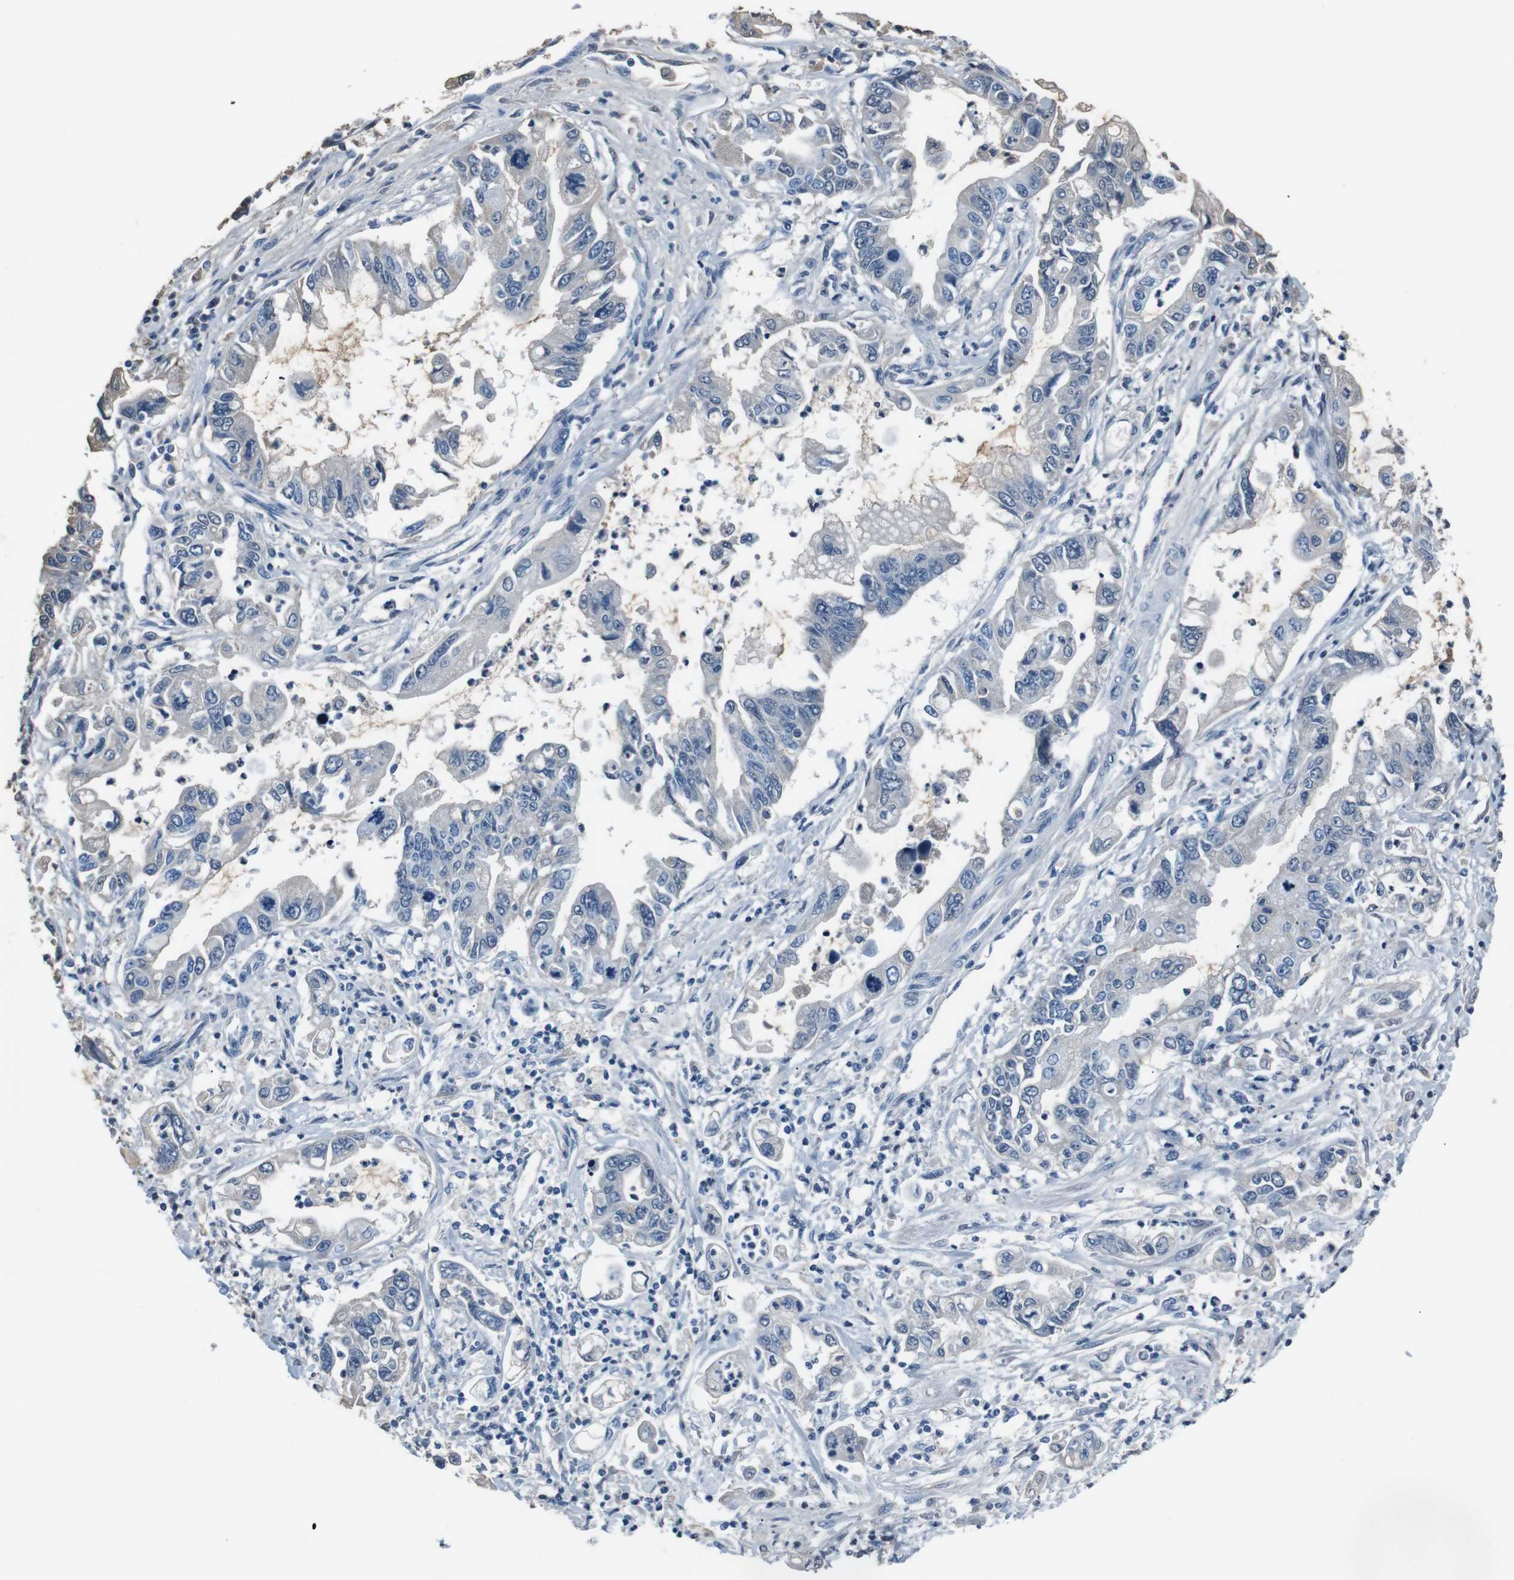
{"staining": {"intensity": "weak", "quantity": "<25%", "location": "cytoplasmic/membranous"}, "tissue": "pancreatic cancer", "cell_type": "Tumor cells", "image_type": "cancer", "snomed": [{"axis": "morphology", "description": "Adenocarcinoma, NOS"}, {"axis": "topography", "description": "Pancreas"}], "caption": "DAB (3,3'-diaminobenzidine) immunohistochemical staining of pancreatic adenocarcinoma exhibits no significant expression in tumor cells.", "gene": "LEP", "patient": {"sex": "male", "age": 56}}